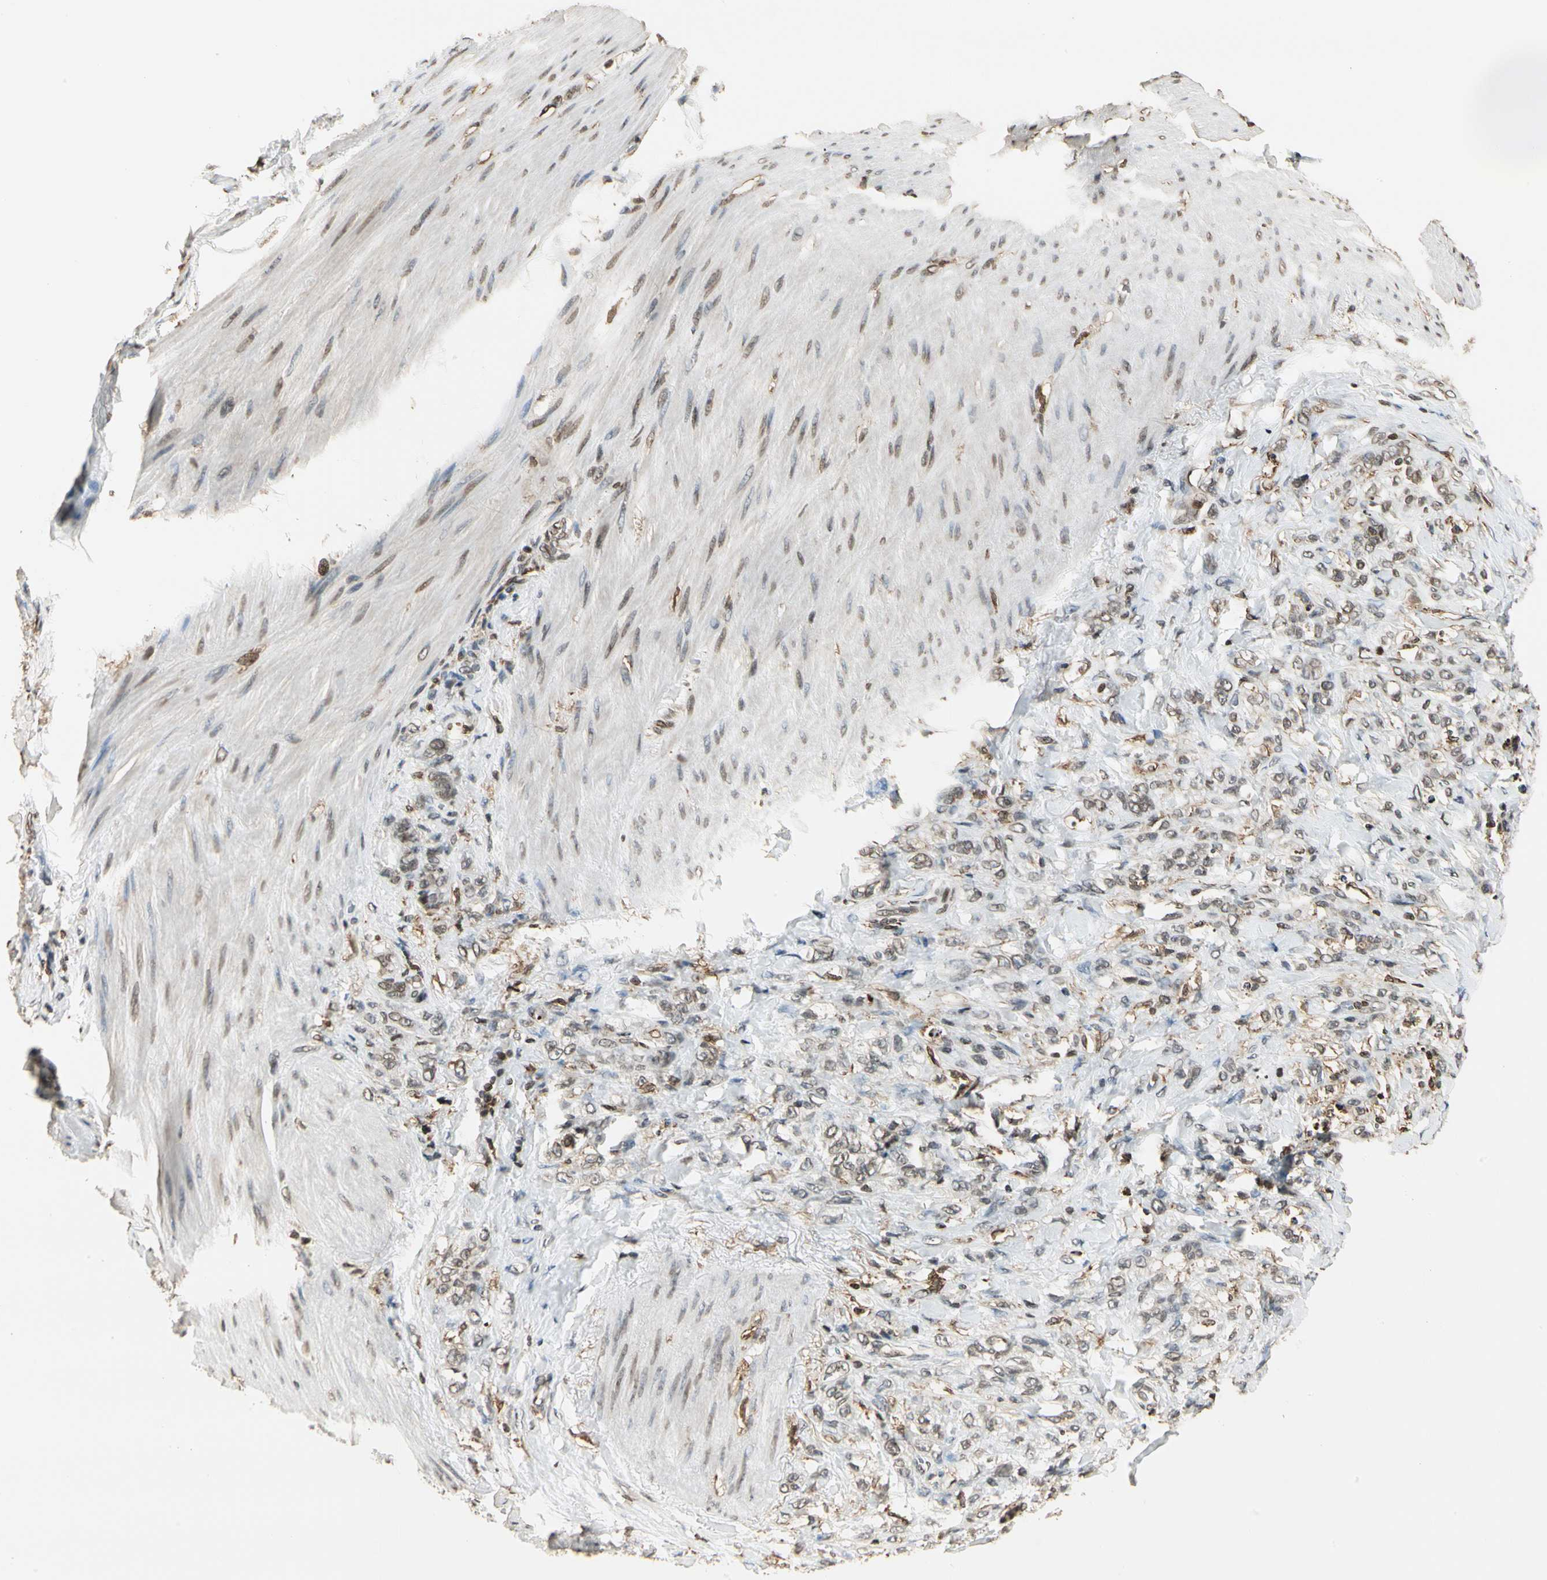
{"staining": {"intensity": "weak", "quantity": ">75%", "location": "nuclear"}, "tissue": "stomach cancer", "cell_type": "Tumor cells", "image_type": "cancer", "snomed": [{"axis": "morphology", "description": "Adenocarcinoma, NOS"}, {"axis": "topography", "description": "Stomach"}], "caption": "Adenocarcinoma (stomach) stained with IHC exhibits weak nuclear staining in approximately >75% of tumor cells.", "gene": "FER", "patient": {"sex": "male", "age": 82}}